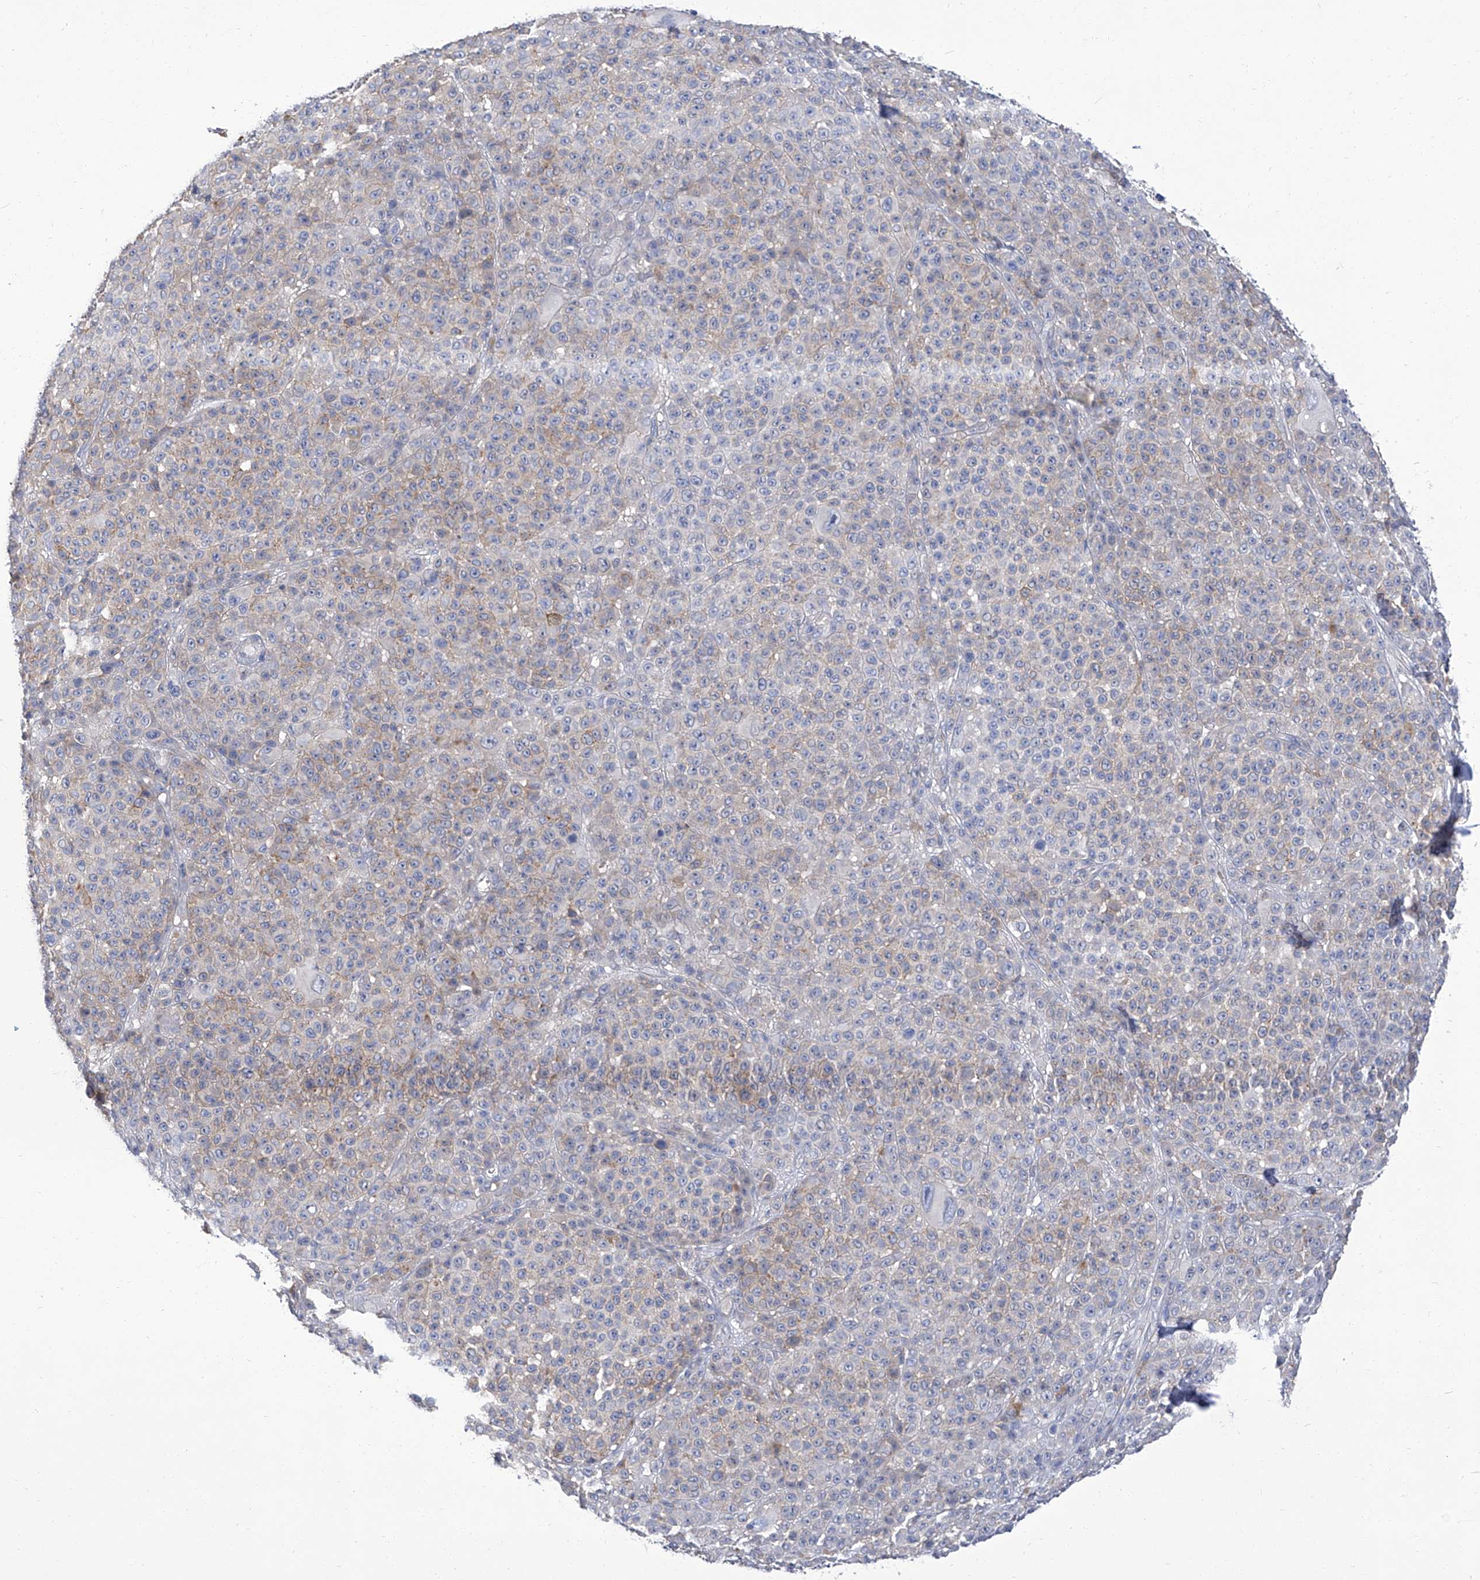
{"staining": {"intensity": "weak", "quantity": "<25%", "location": "cytoplasmic/membranous"}, "tissue": "melanoma", "cell_type": "Tumor cells", "image_type": "cancer", "snomed": [{"axis": "morphology", "description": "Malignant melanoma, NOS"}, {"axis": "topography", "description": "Skin"}], "caption": "This is an immunohistochemistry photomicrograph of melanoma. There is no expression in tumor cells.", "gene": "PARD3", "patient": {"sex": "female", "age": 94}}